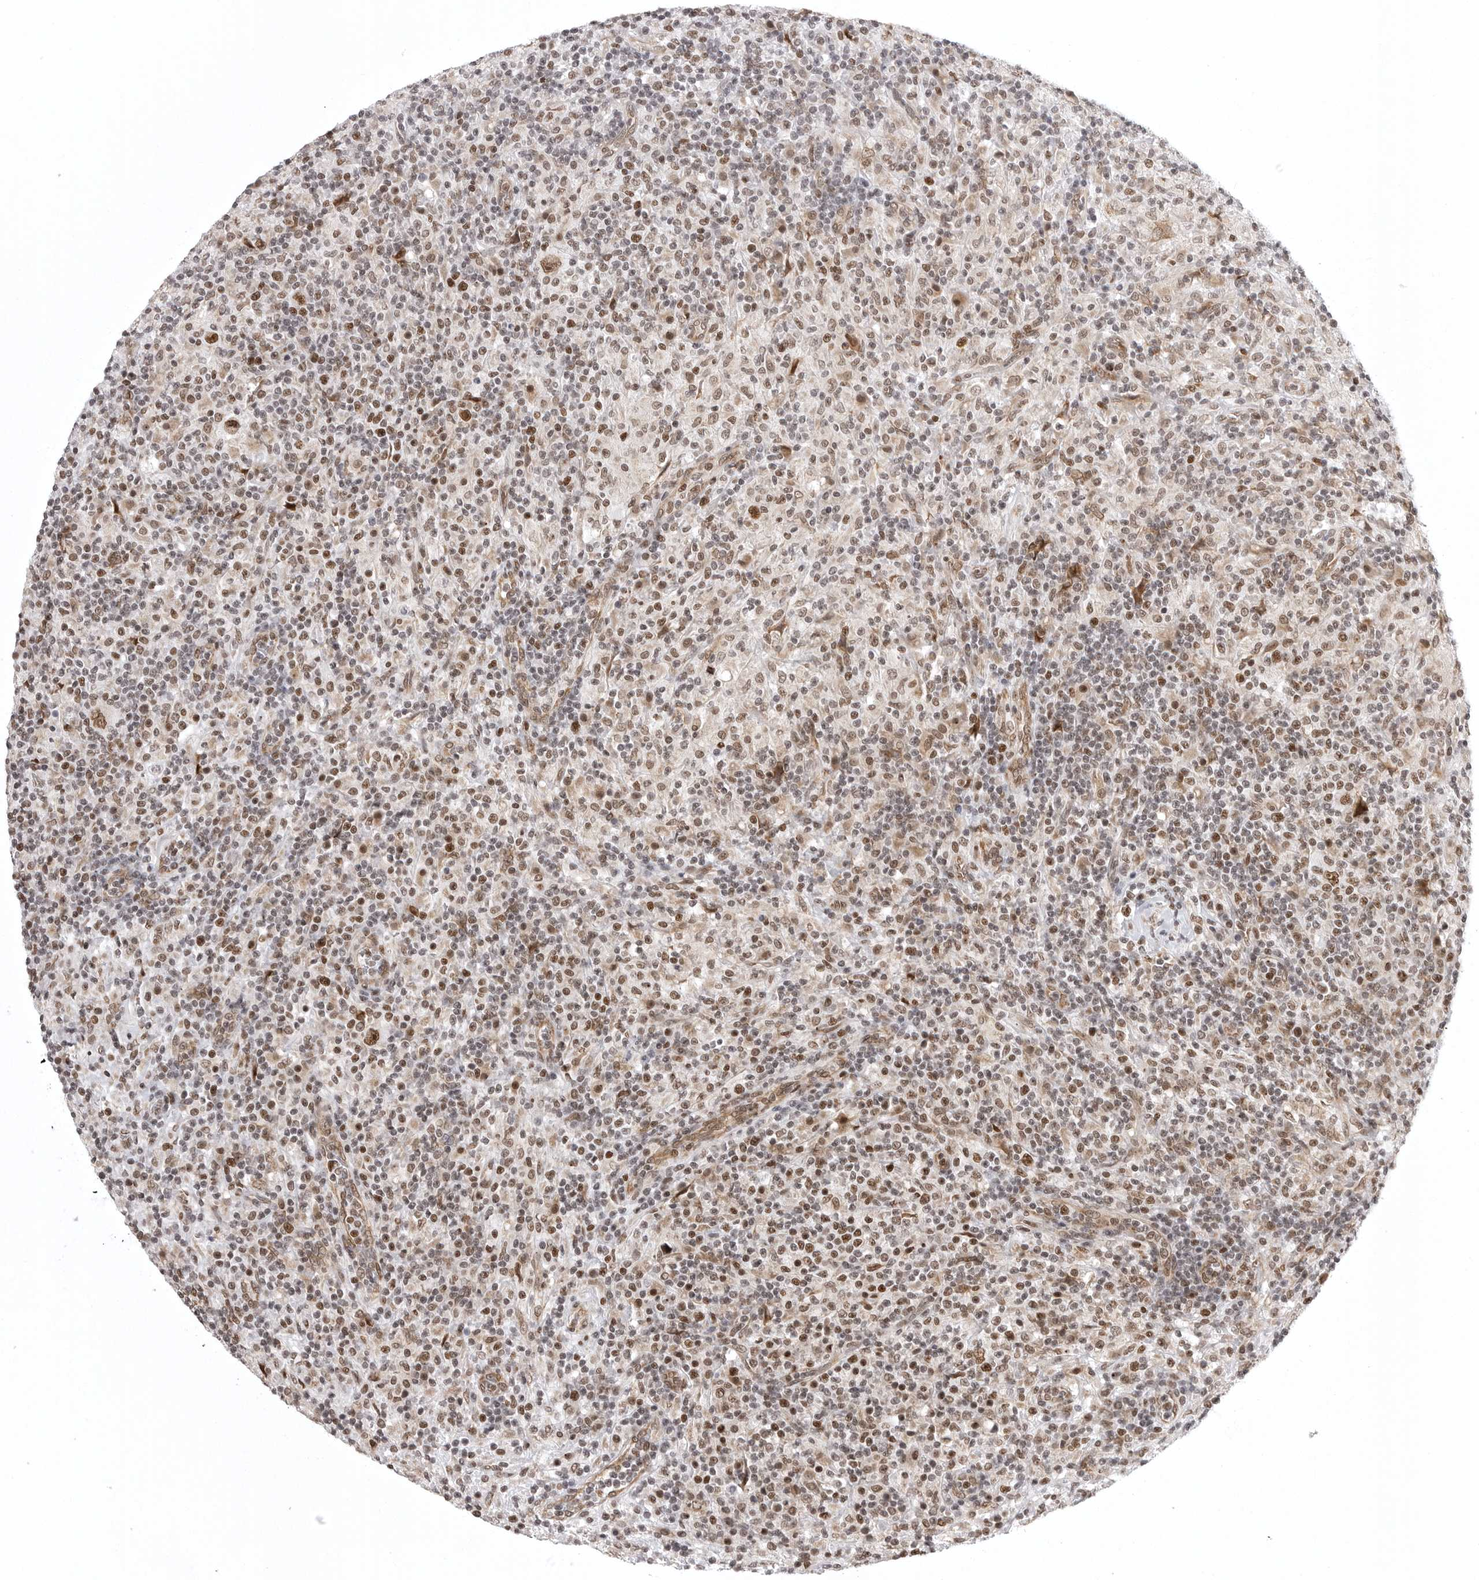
{"staining": {"intensity": "moderate", "quantity": ">75%", "location": "nuclear"}, "tissue": "lymphoma", "cell_type": "Tumor cells", "image_type": "cancer", "snomed": [{"axis": "morphology", "description": "Hodgkin's disease, NOS"}, {"axis": "topography", "description": "Lymph node"}], "caption": "This is a photomicrograph of immunohistochemistry (IHC) staining of Hodgkin's disease, which shows moderate positivity in the nuclear of tumor cells.", "gene": "PRDM10", "patient": {"sex": "male", "age": 70}}